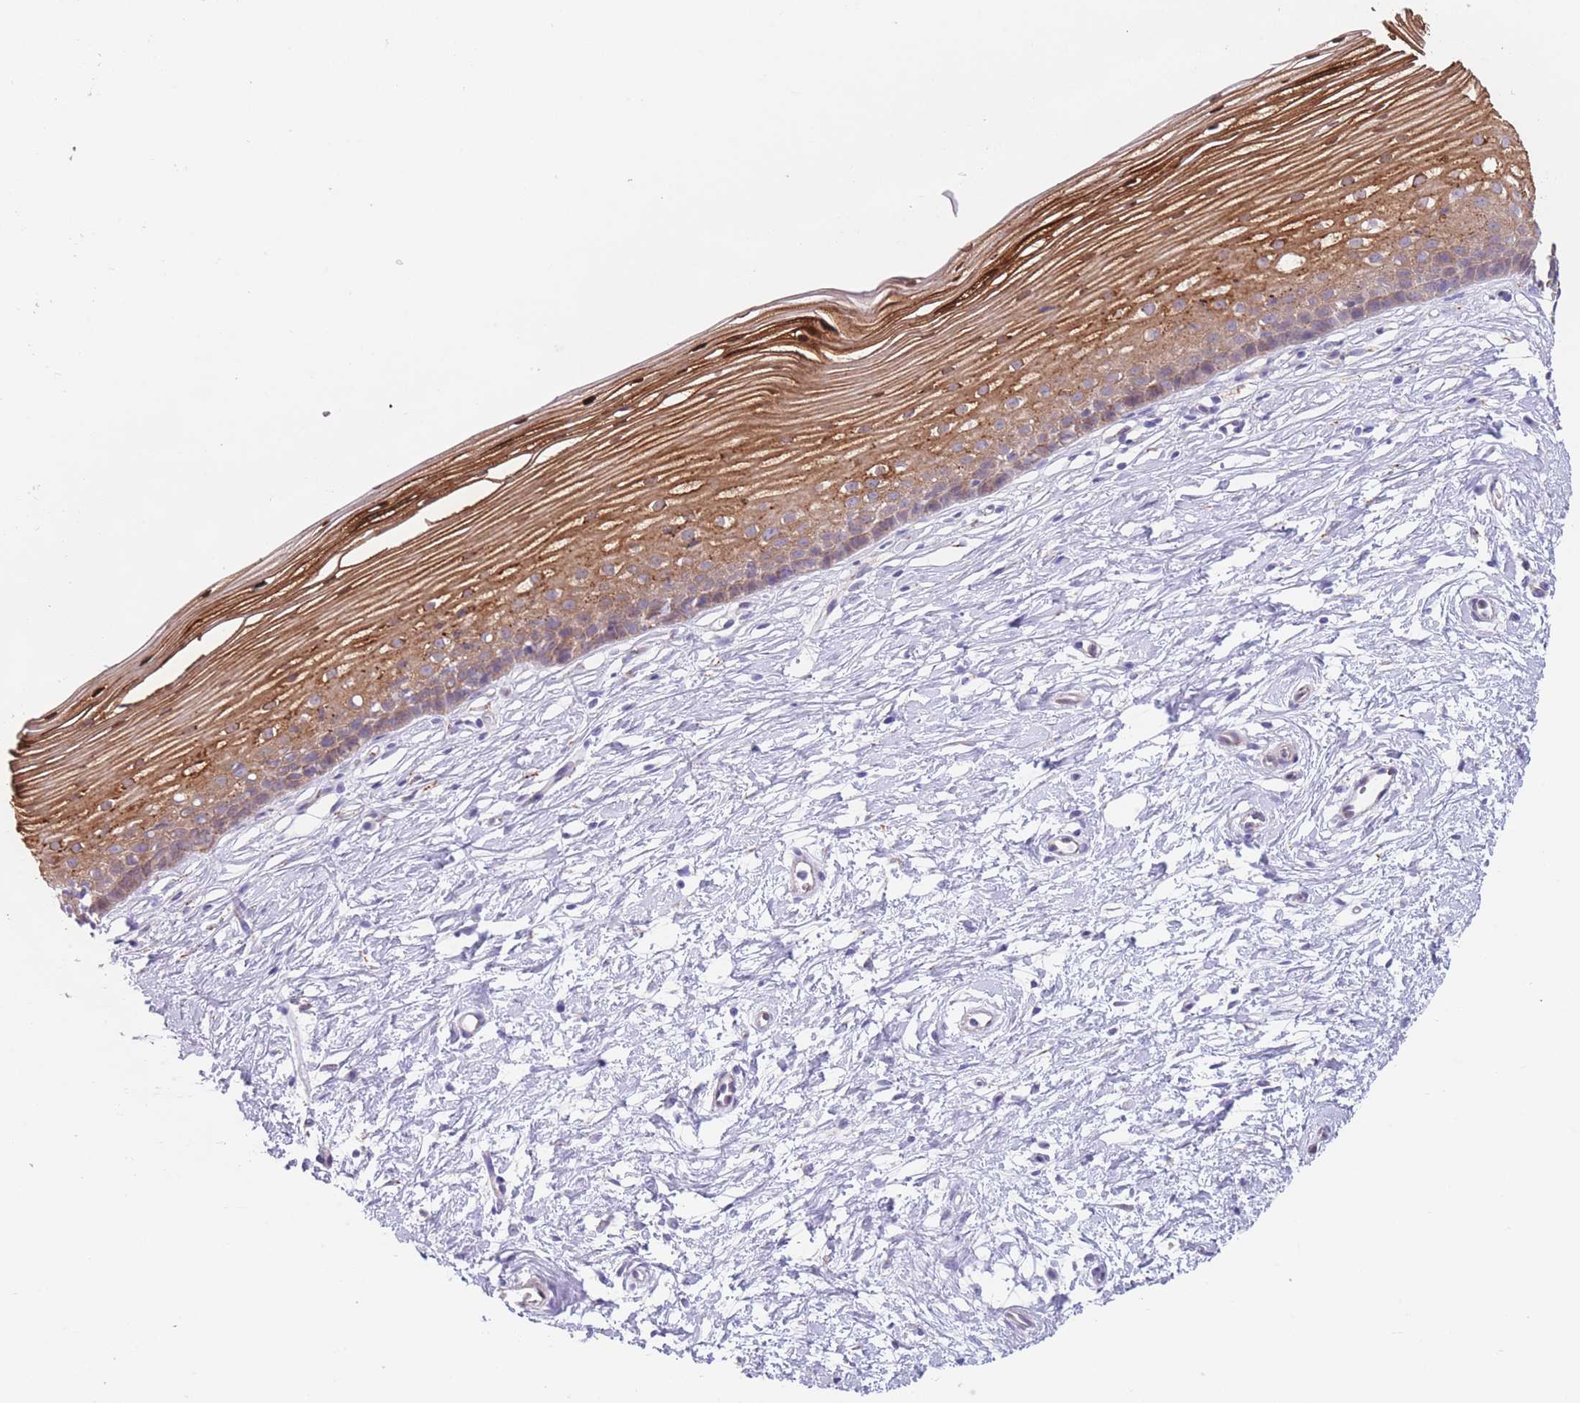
{"staining": {"intensity": "weak", "quantity": "25%-75%", "location": "cytoplasmic/membranous"}, "tissue": "cervix", "cell_type": "Glandular cells", "image_type": "normal", "snomed": [{"axis": "morphology", "description": "Normal tissue, NOS"}, {"axis": "topography", "description": "Cervix"}], "caption": "The photomicrograph shows a brown stain indicating the presence of a protein in the cytoplasmic/membranous of glandular cells in cervix. (IHC, brightfield microscopy, high magnification).", "gene": "AK9", "patient": {"sex": "female", "age": 40}}